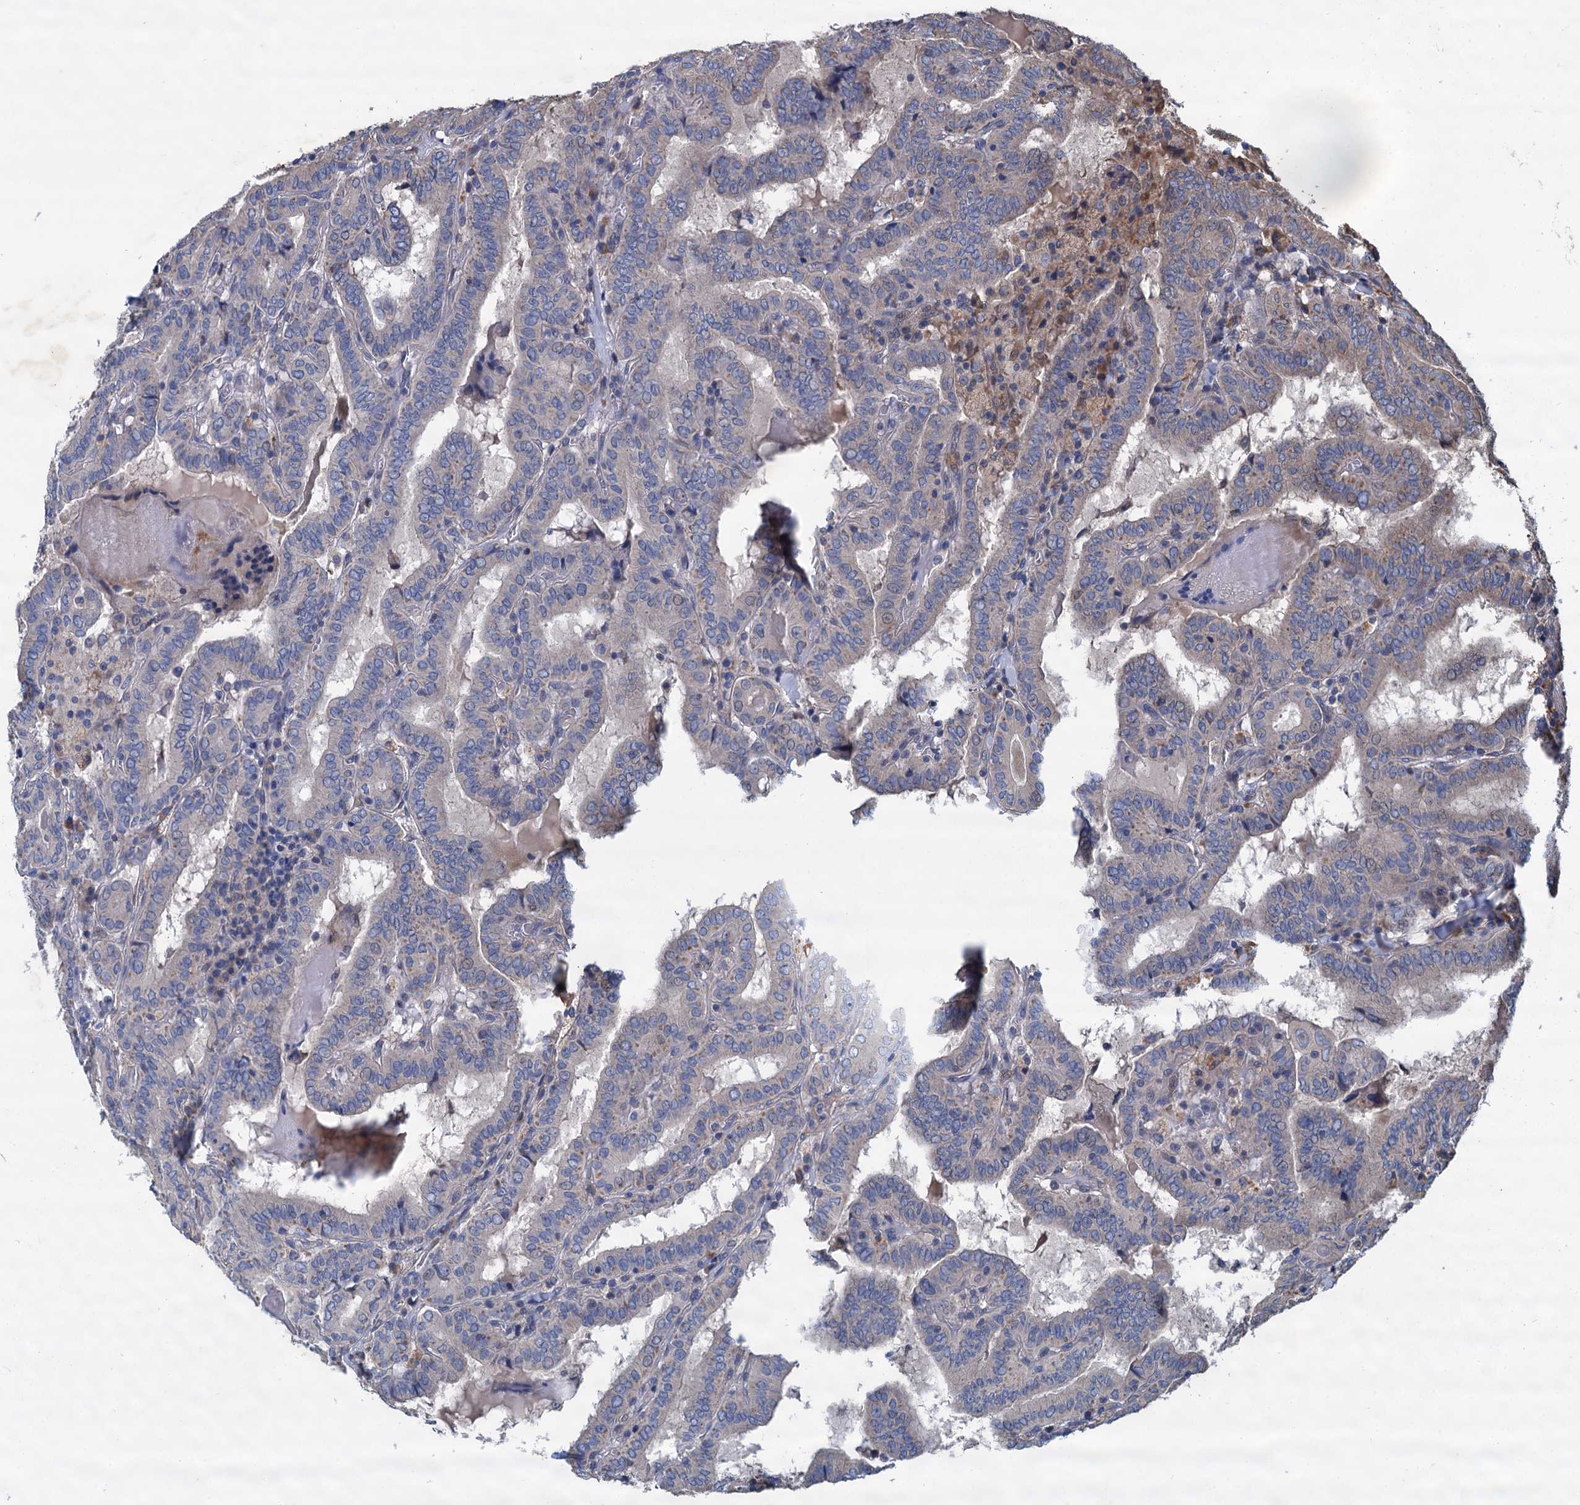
{"staining": {"intensity": "negative", "quantity": "none", "location": "none"}, "tissue": "thyroid cancer", "cell_type": "Tumor cells", "image_type": "cancer", "snomed": [{"axis": "morphology", "description": "Papillary adenocarcinoma, NOS"}, {"axis": "topography", "description": "Thyroid gland"}], "caption": "Histopathology image shows no protein positivity in tumor cells of thyroid papillary adenocarcinoma tissue.", "gene": "LINS1", "patient": {"sex": "female", "age": 72}}